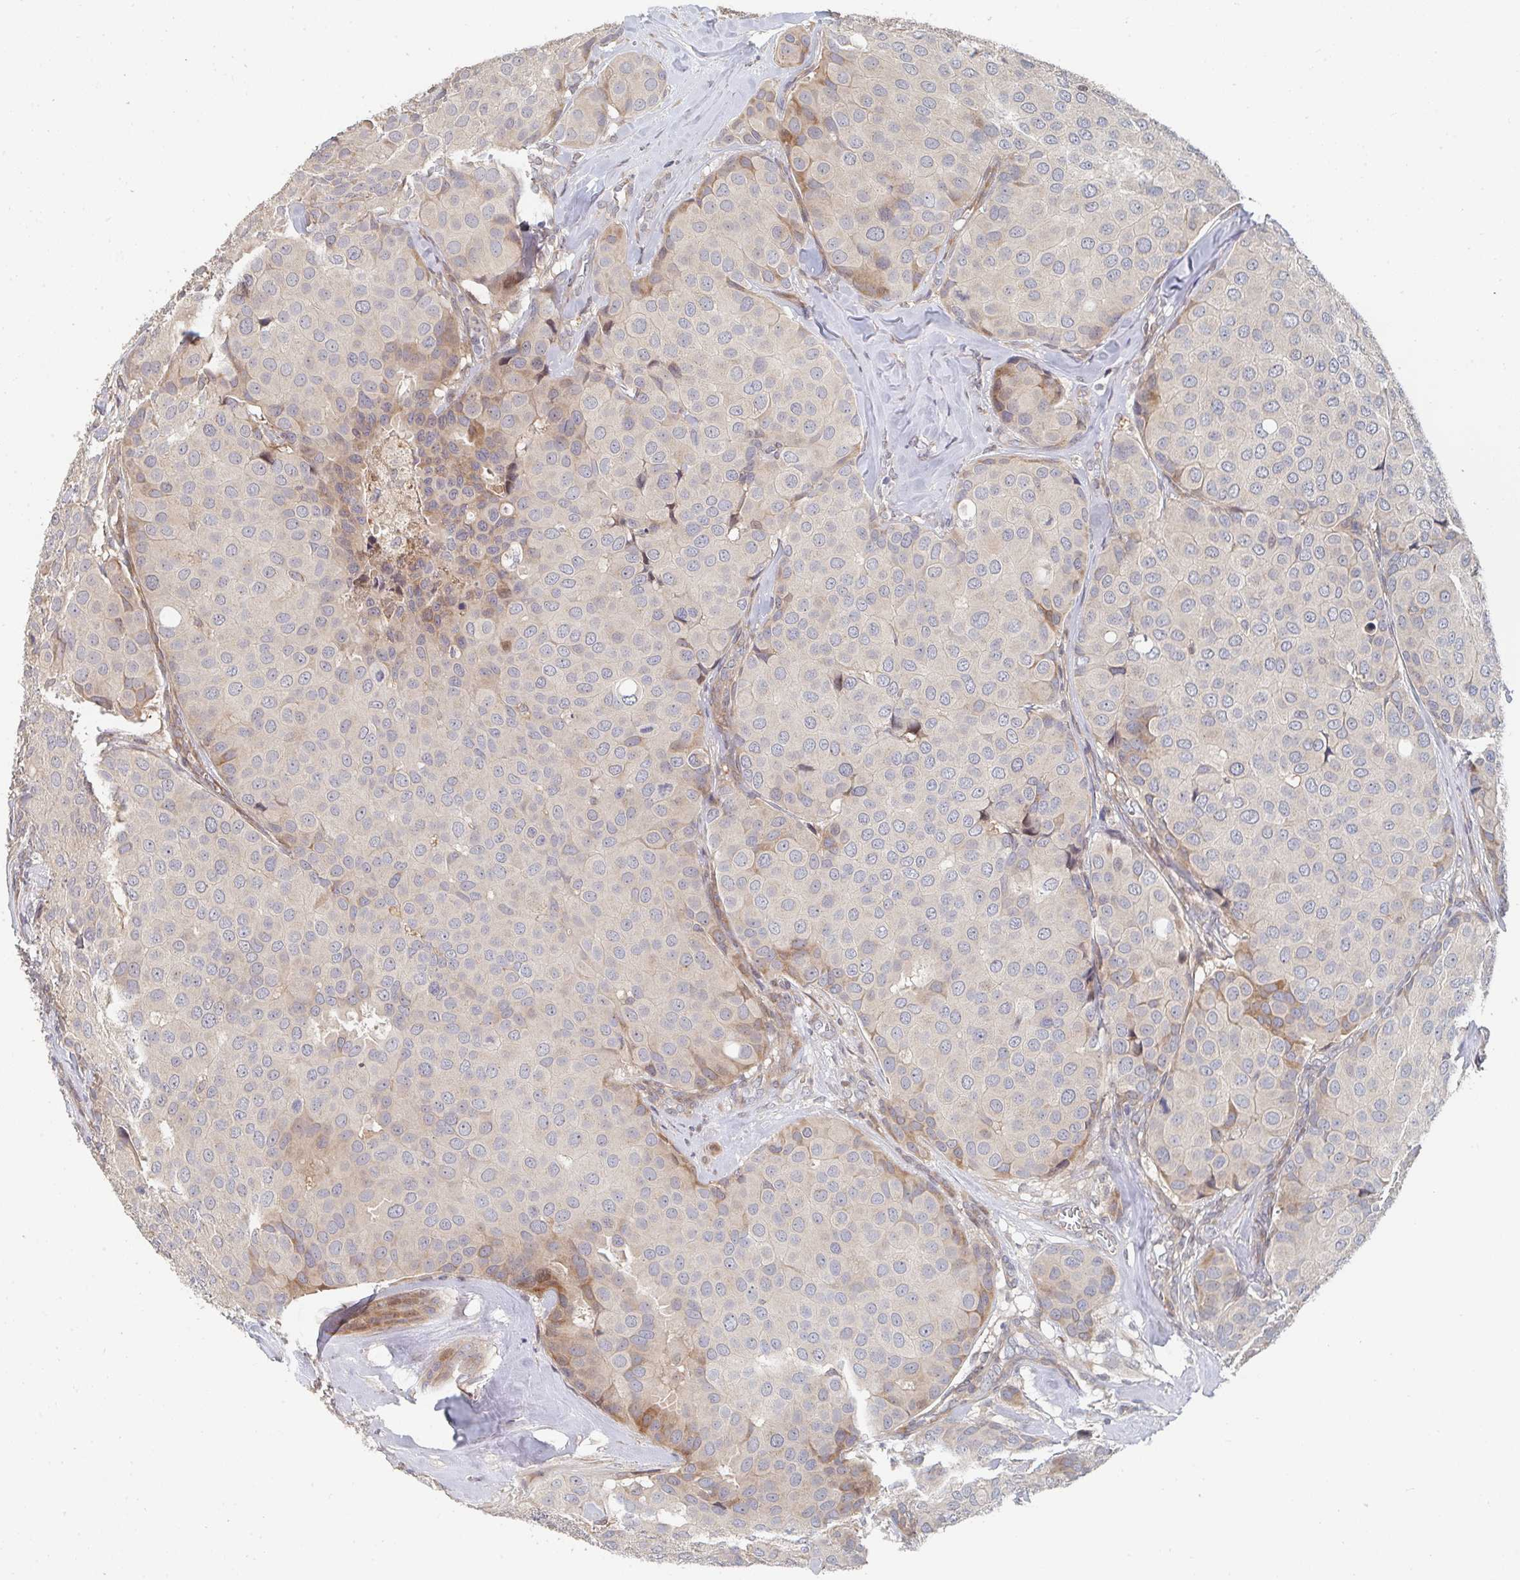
{"staining": {"intensity": "moderate", "quantity": "<25%", "location": "cytoplasmic/membranous"}, "tissue": "breast cancer", "cell_type": "Tumor cells", "image_type": "cancer", "snomed": [{"axis": "morphology", "description": "Duct carcinoma"}, {"axis": "topography", "description": "Breast"}], "caption": "Breast invasive ductal carcinoma tissue exhibits moderate cytoplasmic/membranous staining in approximately <25% of tumor cells", "gene": "PTEN", "patient": {"sex": "female", "age": 70}}